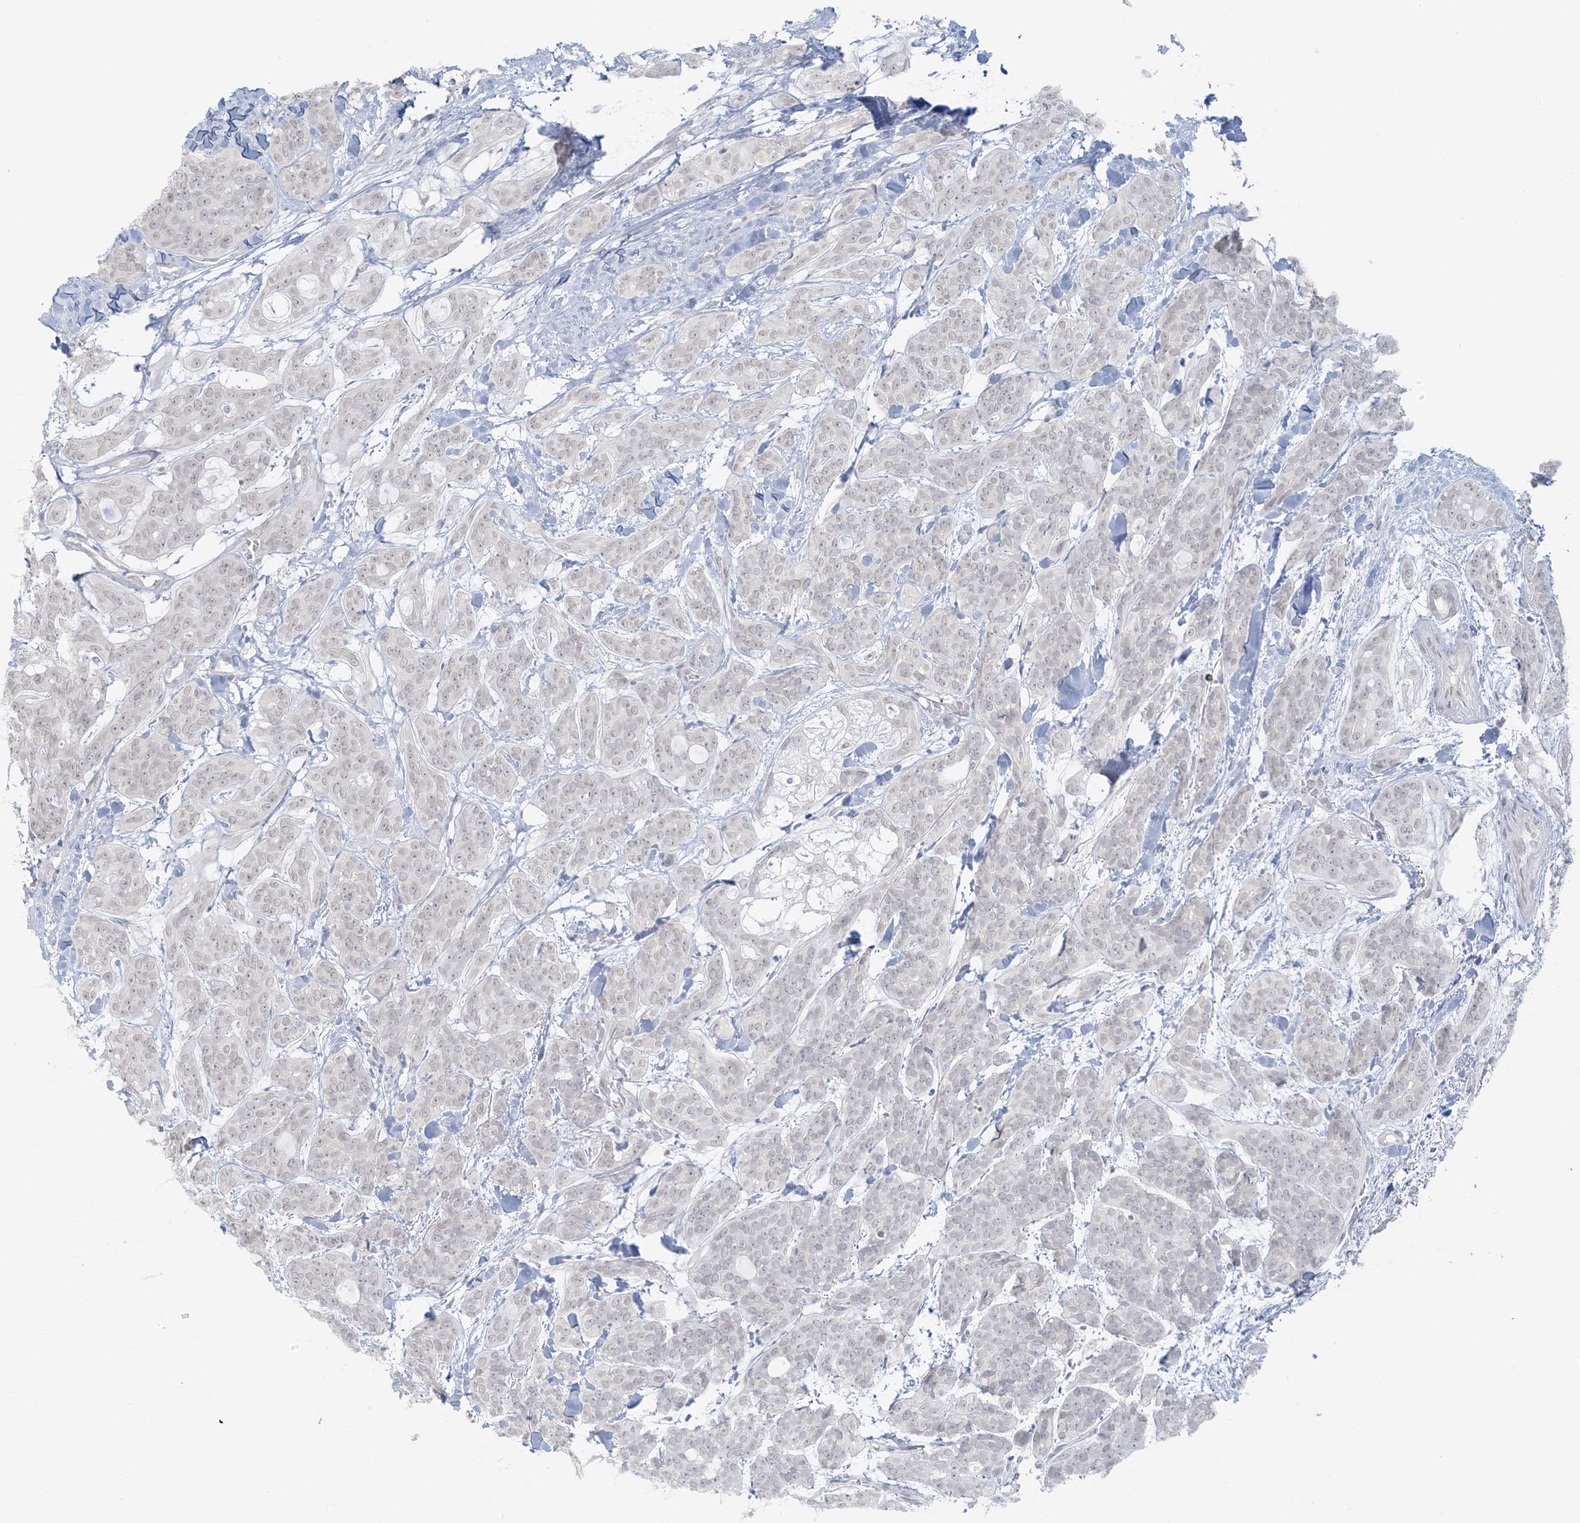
{"staining": {"intensity": "negative", "quantity": "none", "location": "none"}, "tissue": "head and neck cancer", "cell_type": "Tumor cells", "image_type": "cancer", "snomed": [{"axis": "morphology", "description": "Adenocarcinoma, NOS"}, {"axis": "topography", "description": "Head-Neck"}], "caption": "Immunohistochemistry of head and neck adenocarcinoma demonstrates no expression in tumor cells.", "gene": "LIPT1", "patient": {"sex": "male", "age": 66}}